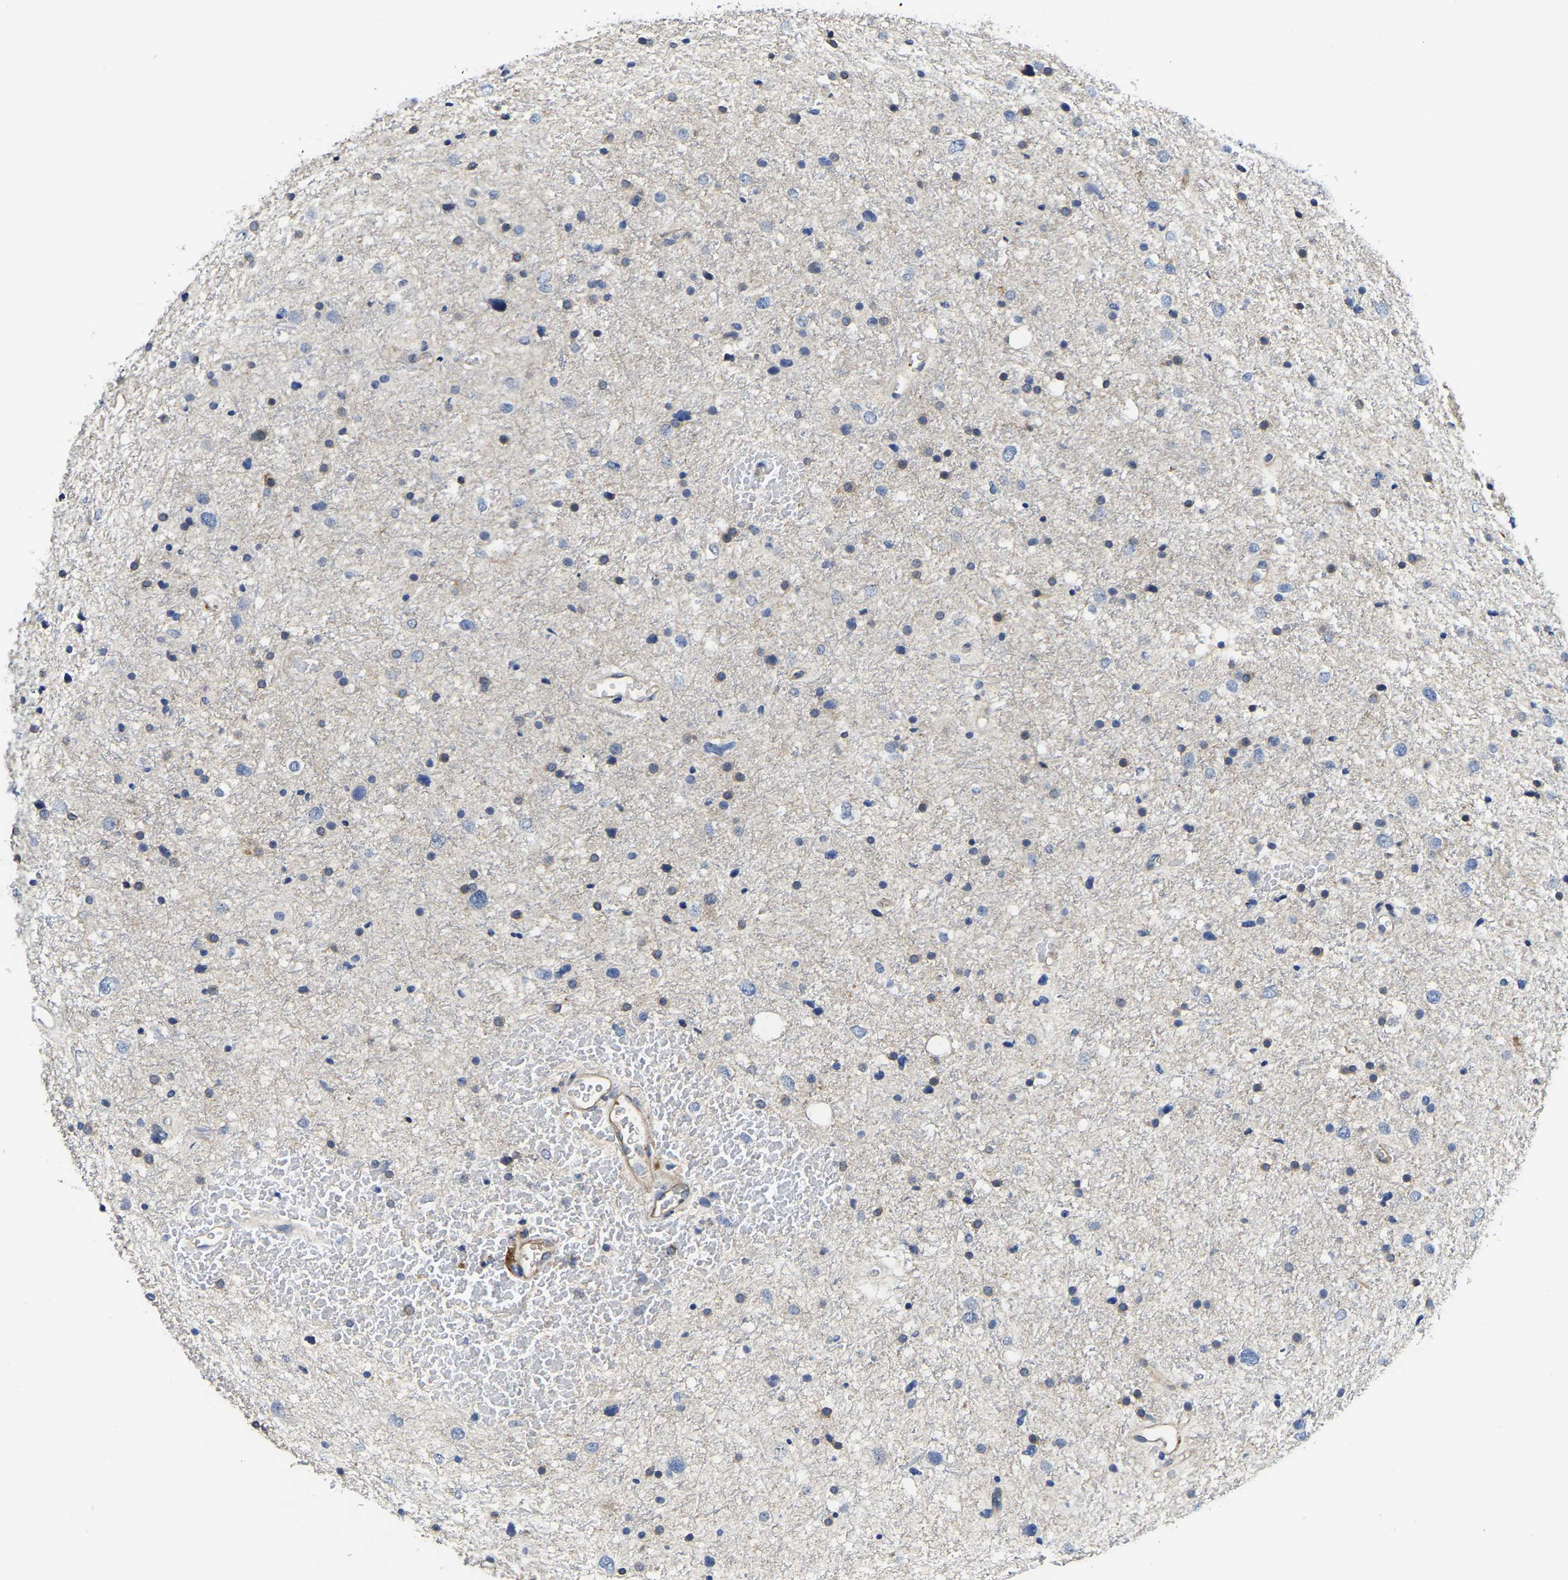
{"staining": {"intensity": "weak", "quantity": "25%-75%", "location": "cytoplasmic/membranous"}, "tissue": "glioma", "cell_type": "Tumor cells", "image_type": "cancer", "snomed": [{"axis": "morphology", "description": "Glioma, malignant, Low grade"}, {"axis": "topography", "description": "Brain"}], "caption": "Approximately 25%-75% of tumor cells in human glioma show weak cytoplasmic/membranous protein positivity as visualized by brown immunohistochemical staining.", "gene": "ITGA2", "patient": {"sex": "female", "age": 37}}